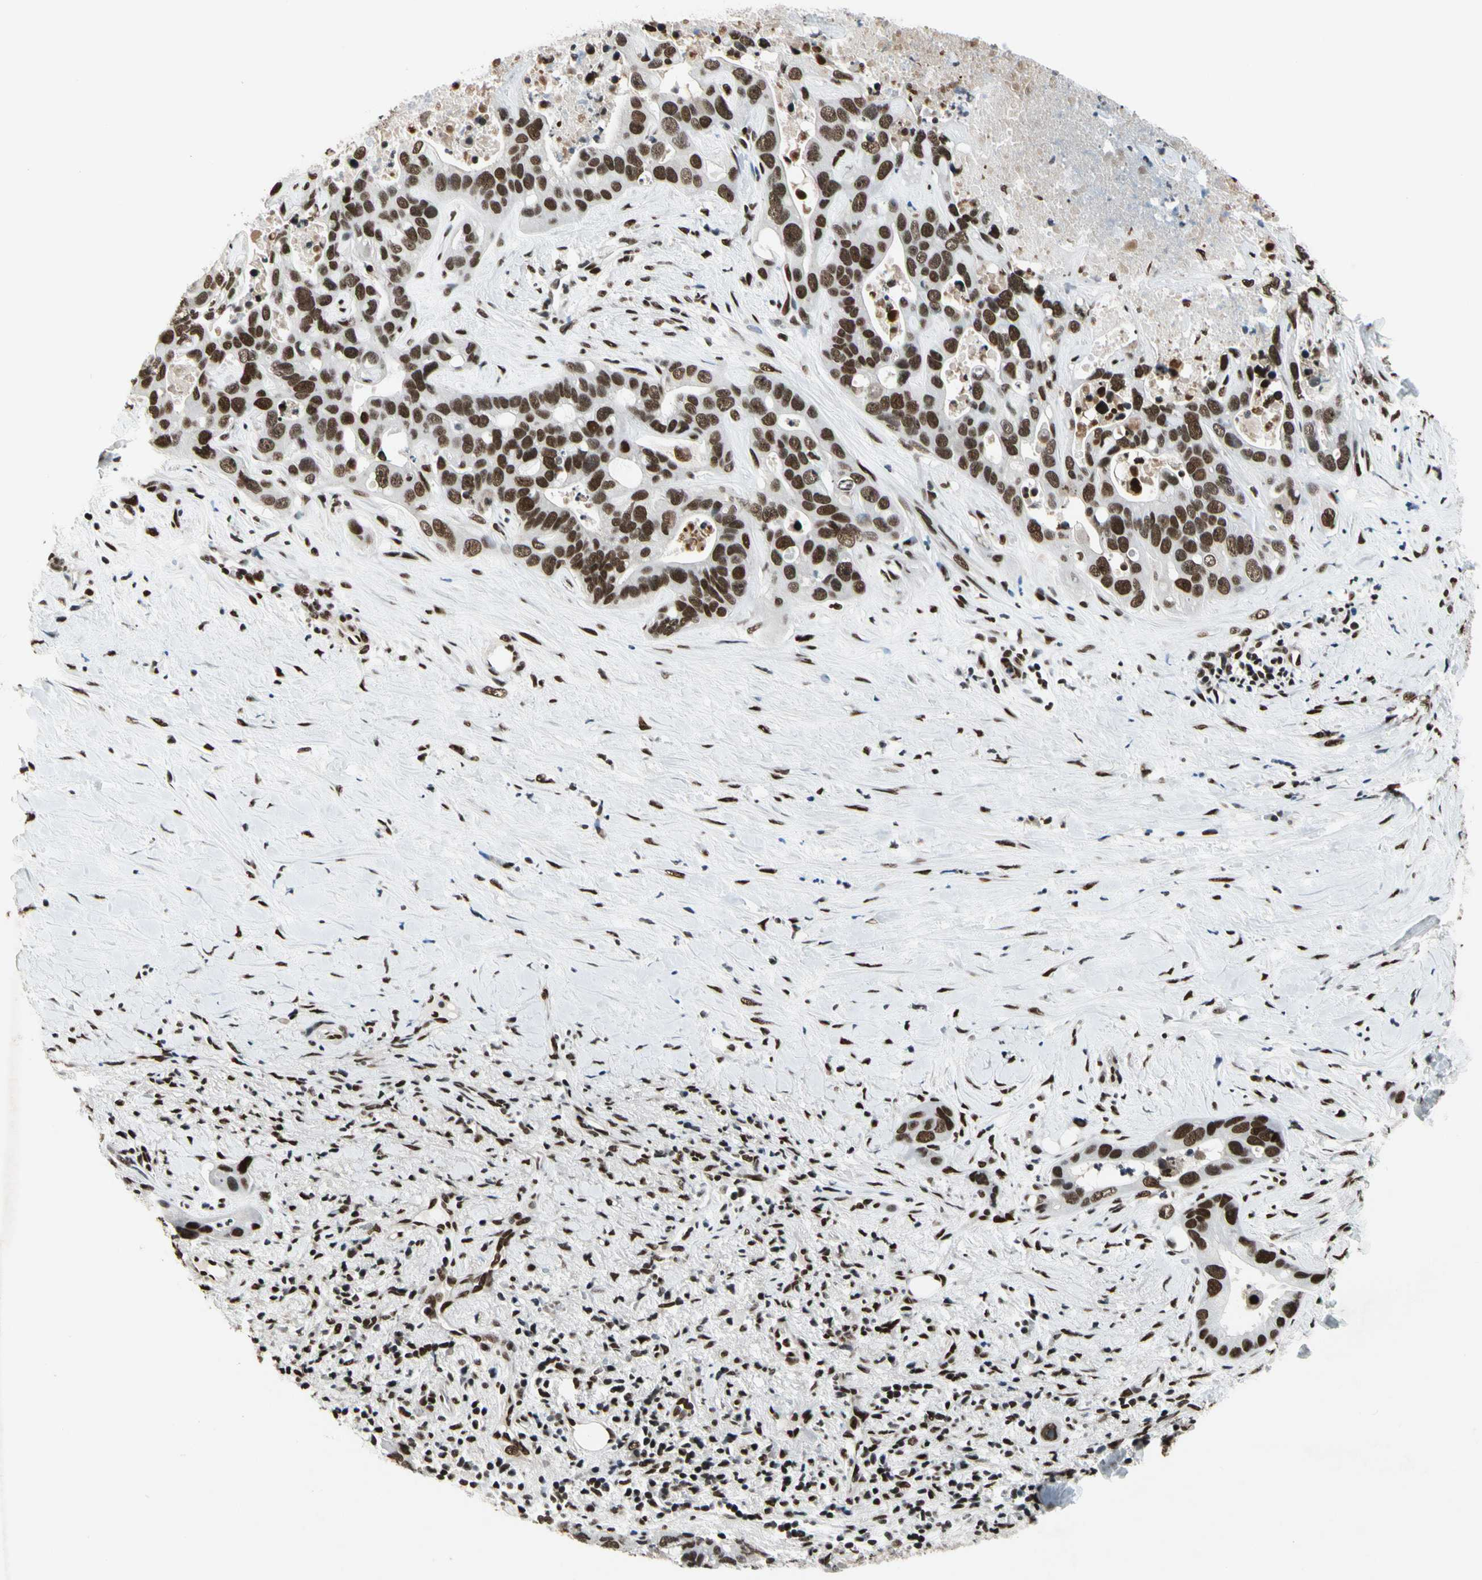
{"staining": {"intensity": "strong", "quantity": ">75%", "location": "nuclear"}, "tissue": "liver cancer", "cell_type": "Tumor cells", "image_type": "cancer", "snomed": [{"axis": "morphology", "description": "Cholangiocarcinoma"}, {"axis": "topography", "description": "Liver"}], "caption": "Immunohistochemical staining of cholangiocarcinoma (liver) shows high levels of strong nuclear protein staining in about >75% of tumor cells.", "gene": "RECQL", "patient": {"sex": "female", "age": 65}}